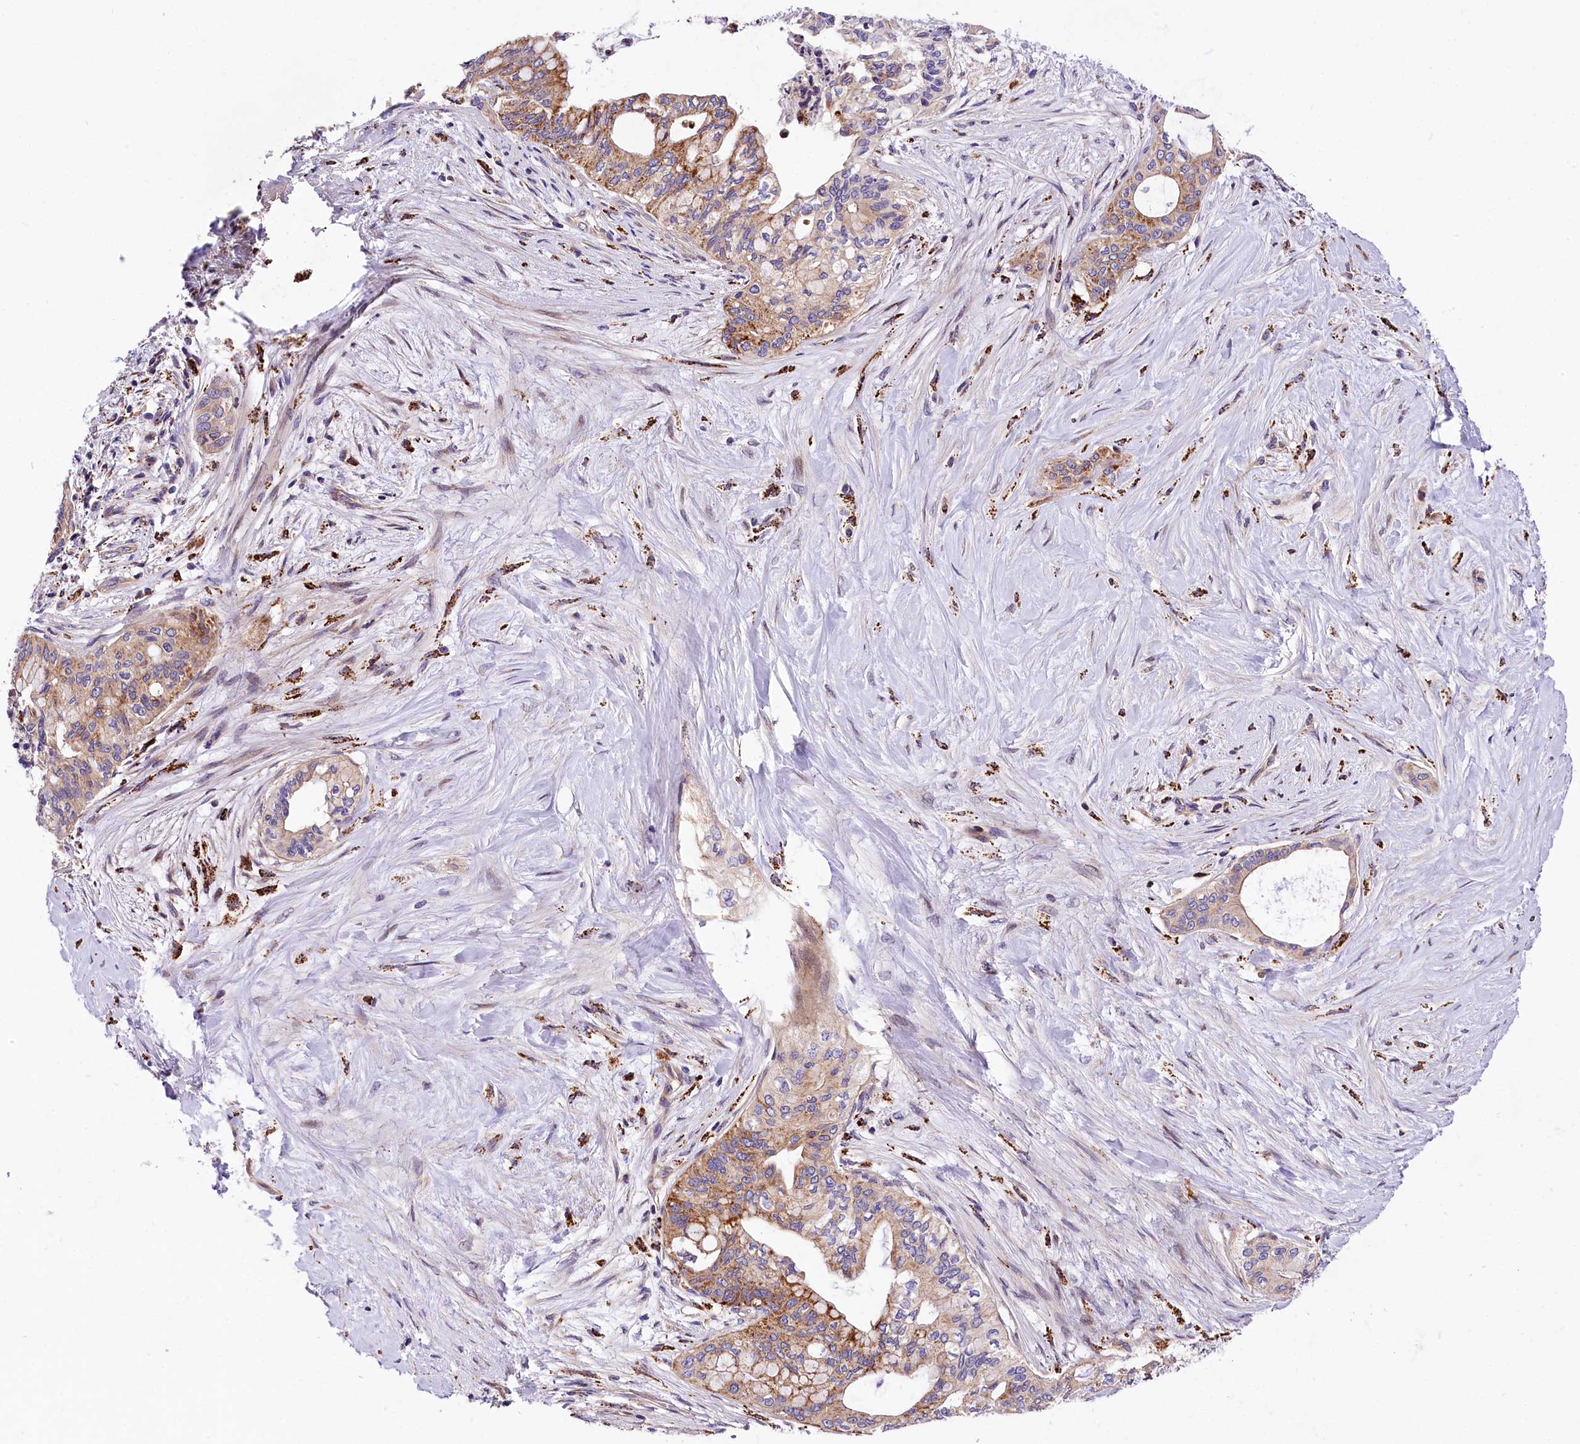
{"staining": {"intensity": "moderate", "quantity": "<25%", "location": "cytoplasmic/membranous"}, "tissue": "pancreatic cancer", "cell_type": "Tumor cells", "image_type": "cancer", "snomed": [{"axis": "morphology", "description": "Adenocarcinoma, NOS"}, {"axis": "topography", "description": "Pancreas"}], "caption": "This histopathology image exhibits immunohistochemistry (IHC) staining of human pancreatic cancer (adenocarcinoma), with low moderate cytoplasmic/membranous expression in about <25% of tumor cells.", "gene": "ARMC6", "patient": {"sex": "male", "age": 46}}